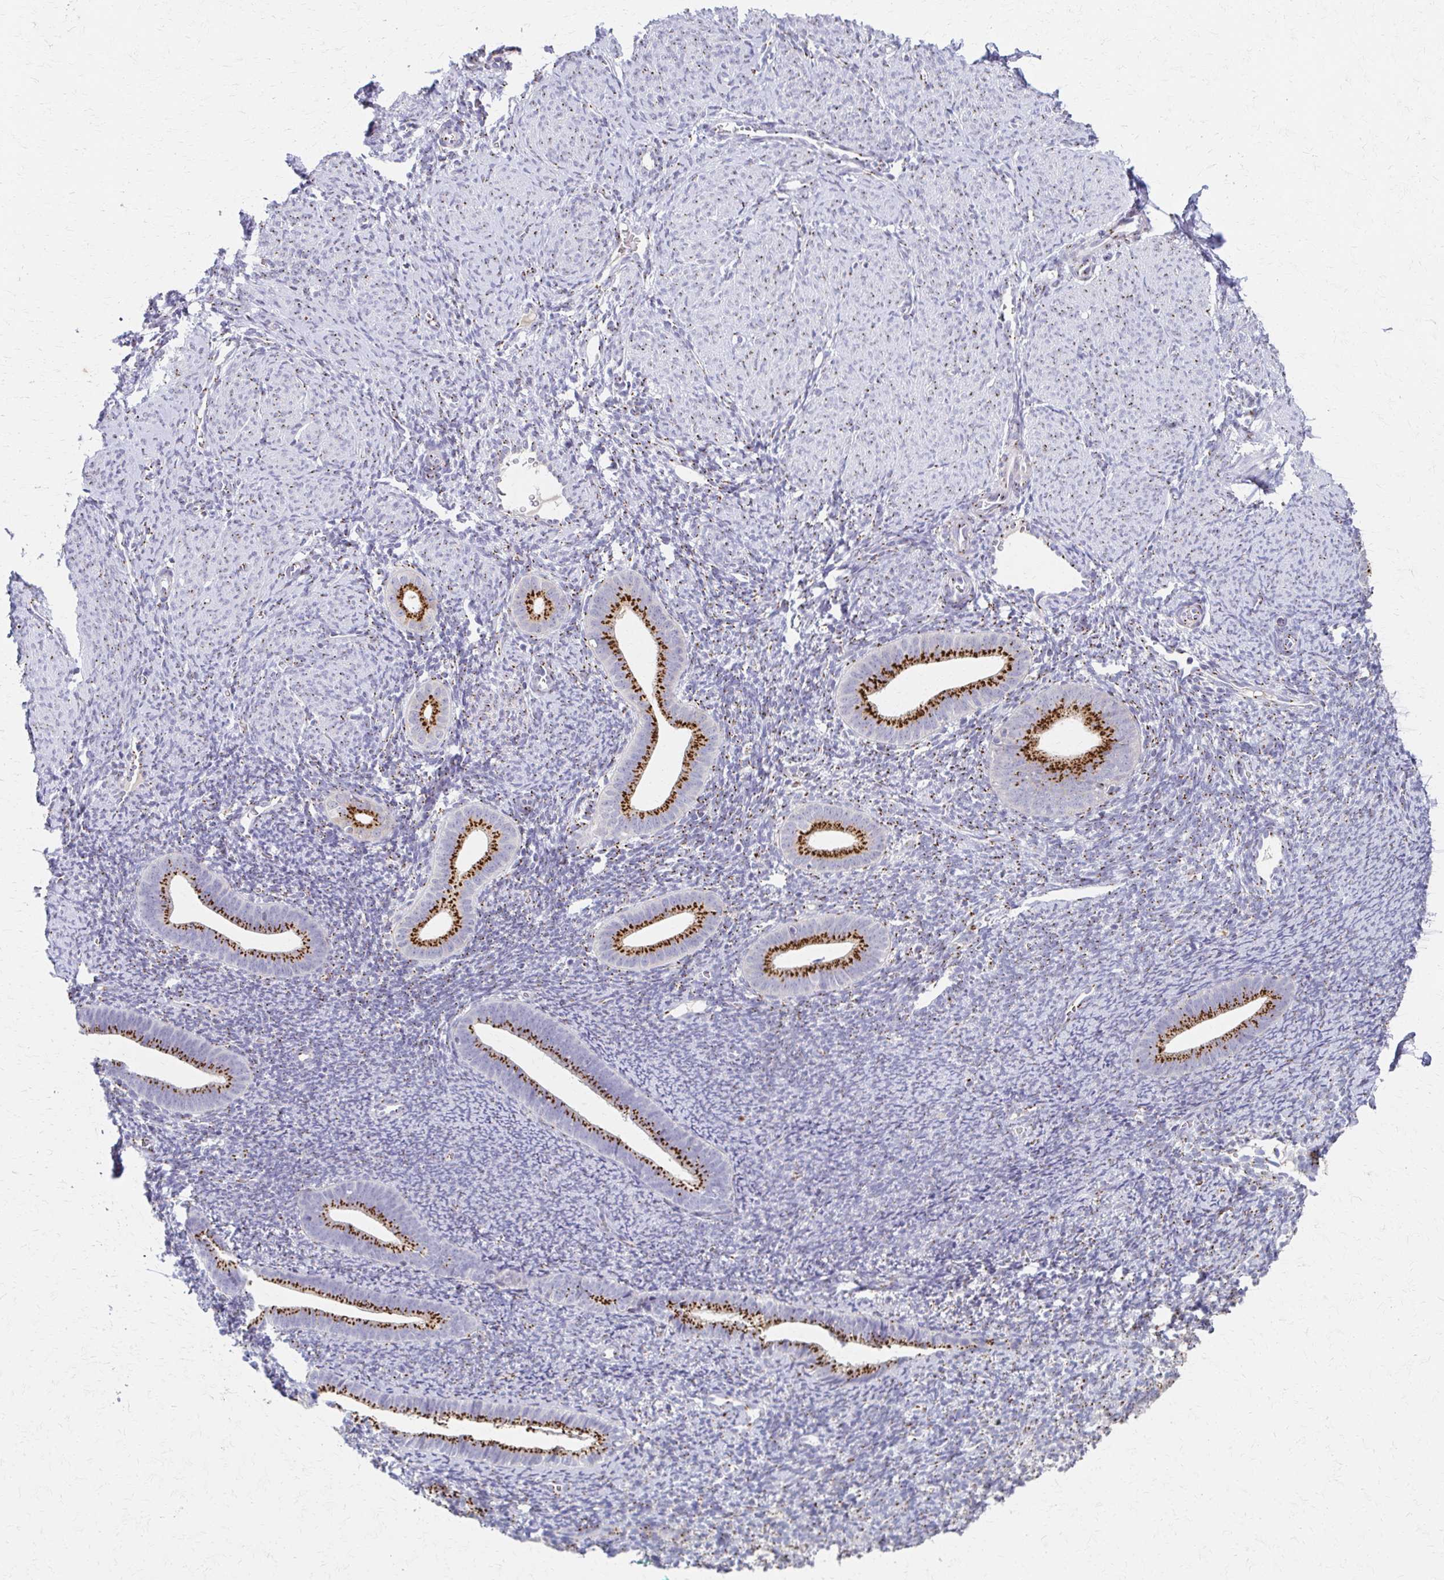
{"staining": {"intensity": "moderate", "quantity": "25%-75%", "location": "cytoplasmic/membranous"}, "tissue": "endometrium", "cell_type": "Cells in endometrial stroma", "image_type": "normal", "snomed": [{"axis": "morphology", "description": "Normal tissue, NOS"}, {"axis": "topography", "description": "Endometrium"}], "caption": "Immunohistochemical staining of benign human endometrium exhibits medium levels of moderate cytoplasmic/membranous staining in approximately 25%-75% of cells in endometrial stroma.", "gene": "ENSG00000254692", "patient": {"sex": "female", "age": 39}}